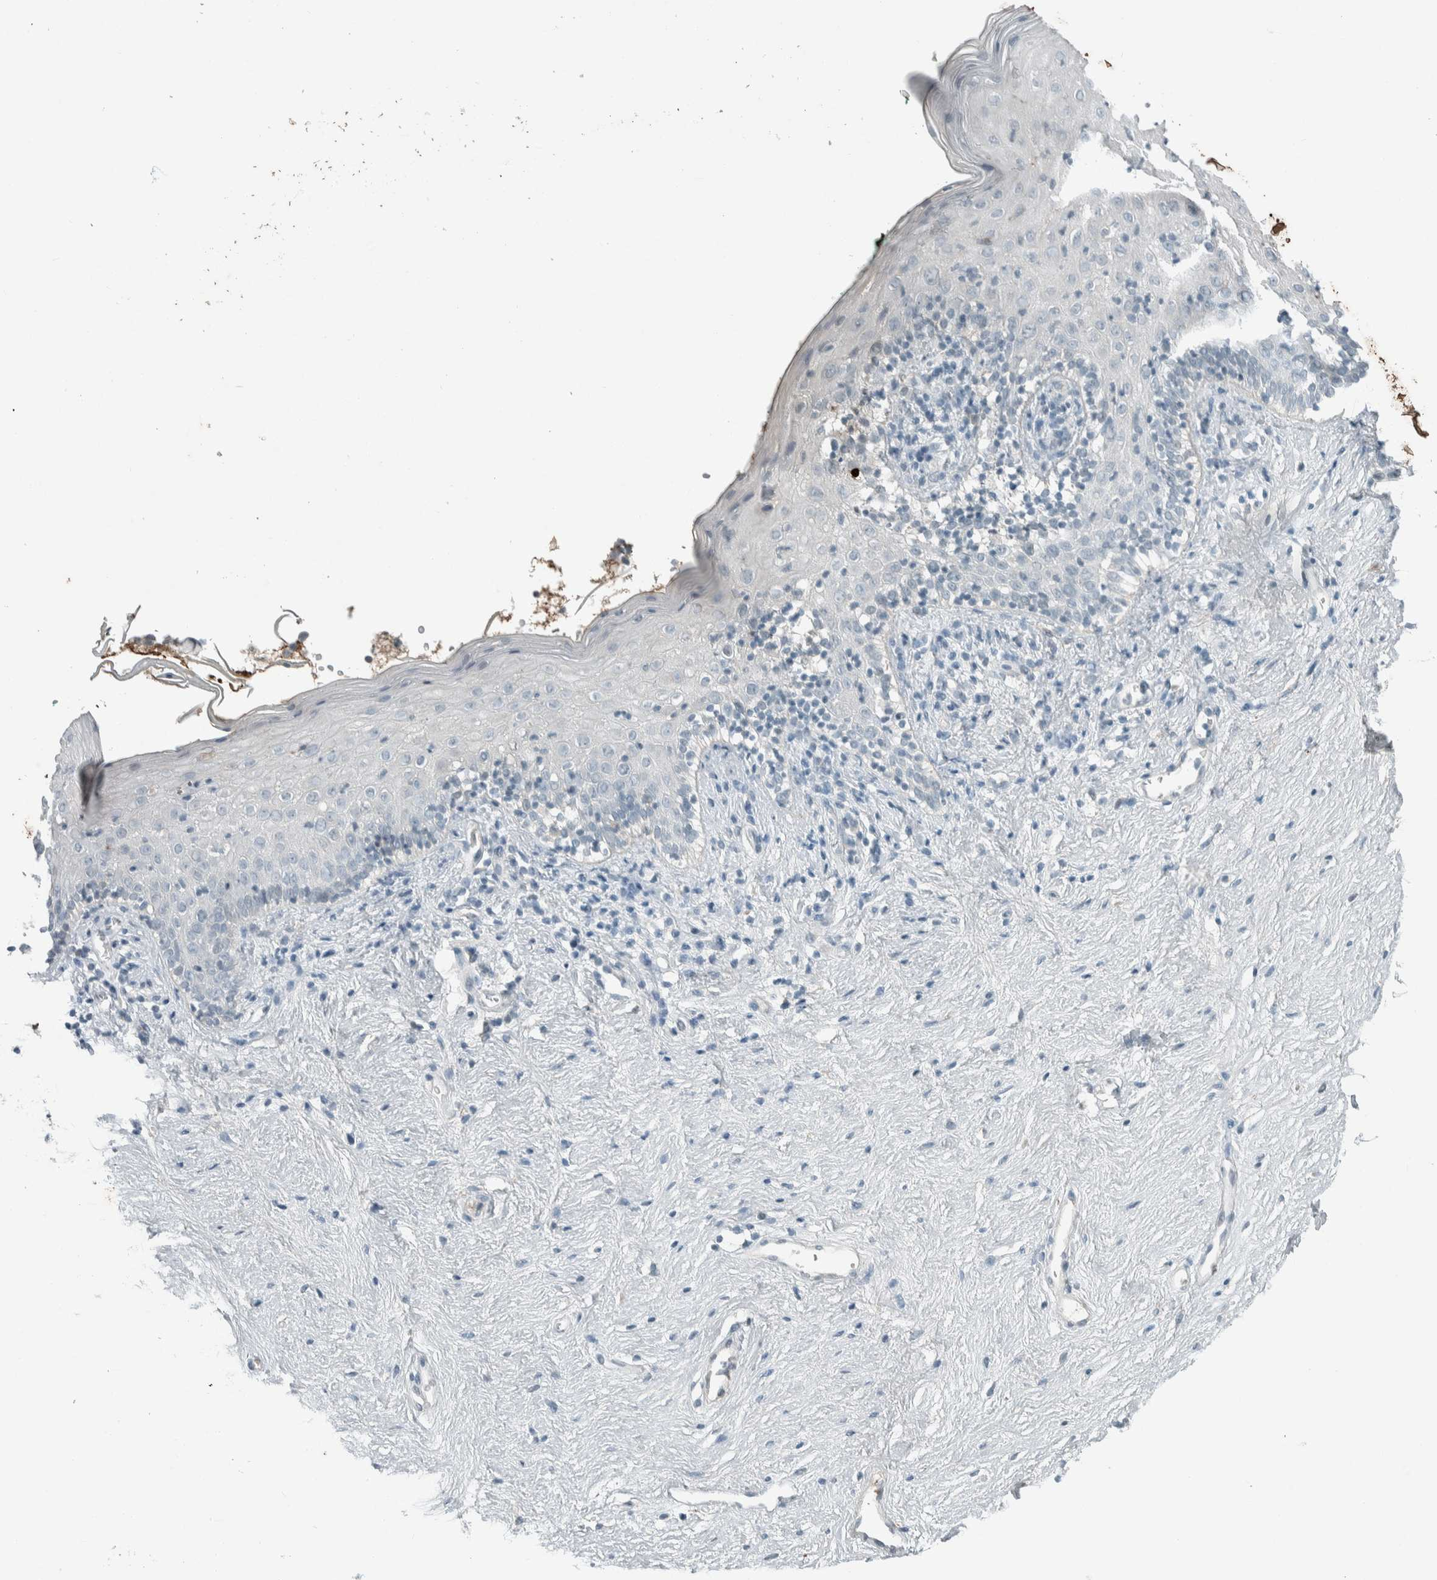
{"staining": {"intensity": "negative", "quantity": "none", "location": "none"}, "tissue": "vagina", "cell_type": "Squamous epithelial cells", "image_type": "normal", "snomed": [{"axis": "morphology", "description": "Normal tissue, NOS"}, {"axis": "topography", "description": "Vagina"}], "caption": "Immunohistochemistry (IHC) micrograph of normal human vagina stained for a protein (brown), which reveals no expression in squamous epithelial cells.", "gene": "CERCAM", "patient": {"sex": "female", "age": 44}}